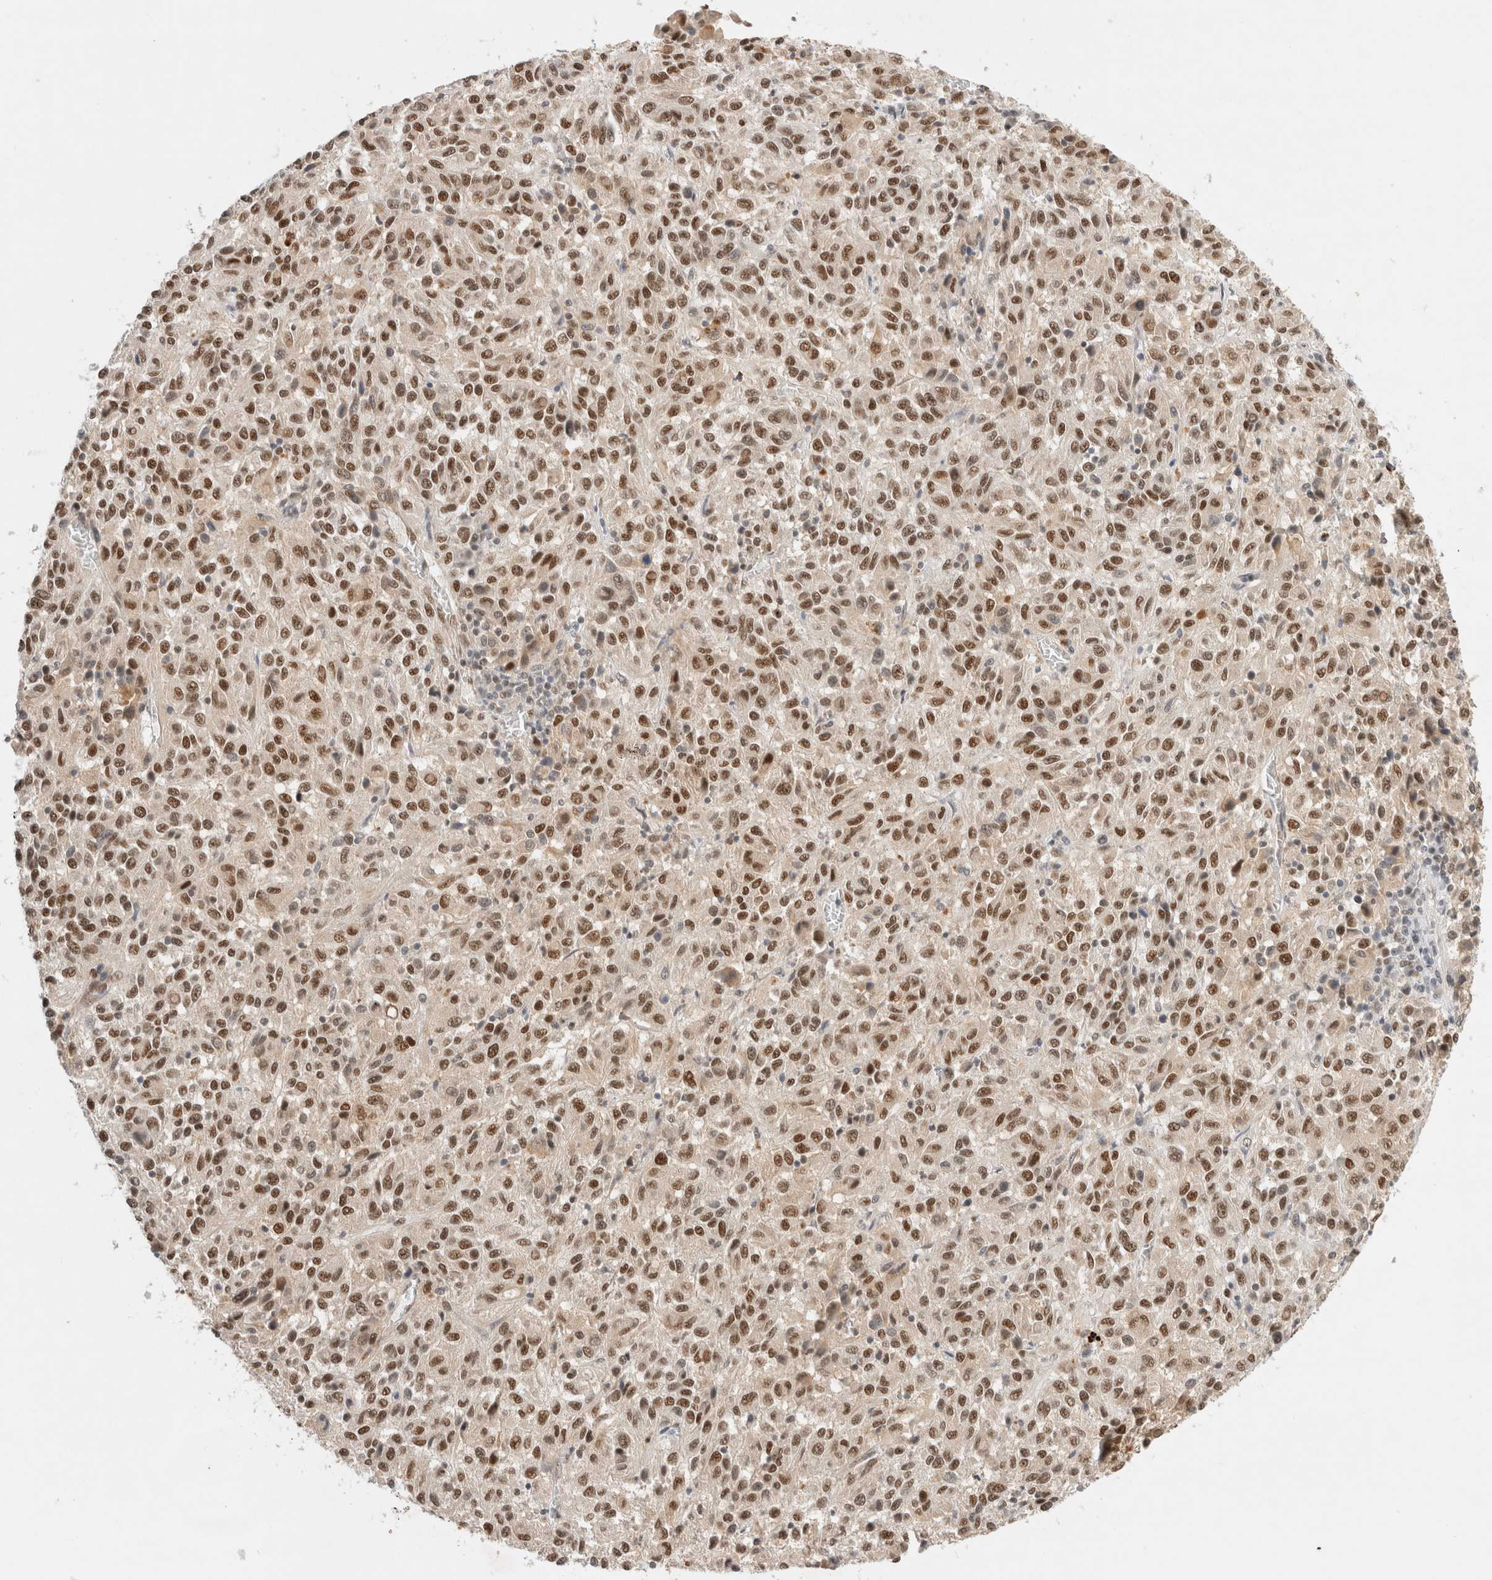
{"staining": {"intensity": "moderate", "quantity": ">75%", "location": "nuclear"}, "tissue": "melanoma", "cell_type": "Tumor cells", "image_type": "cancer", "snomed": [{"axis": "morphology", "description": "Malignant melanoma, Metastatic site"}, {"axis": "topography", "description": "Lung"}], "caption": "Immunohistochemistry staining of melanoma, which shows medium levels of moderate nuclear staining in about >75% of tumor cells indicating moderate nuclear protein expression. The staining was performed using DAB (3,3'-diaminobenzidine) (brown) for protein detection and nuclei were counterstained in hematoxylin (blue).", "gene": "GTF2I", "patient": {"sex": "male", "age": 64}}